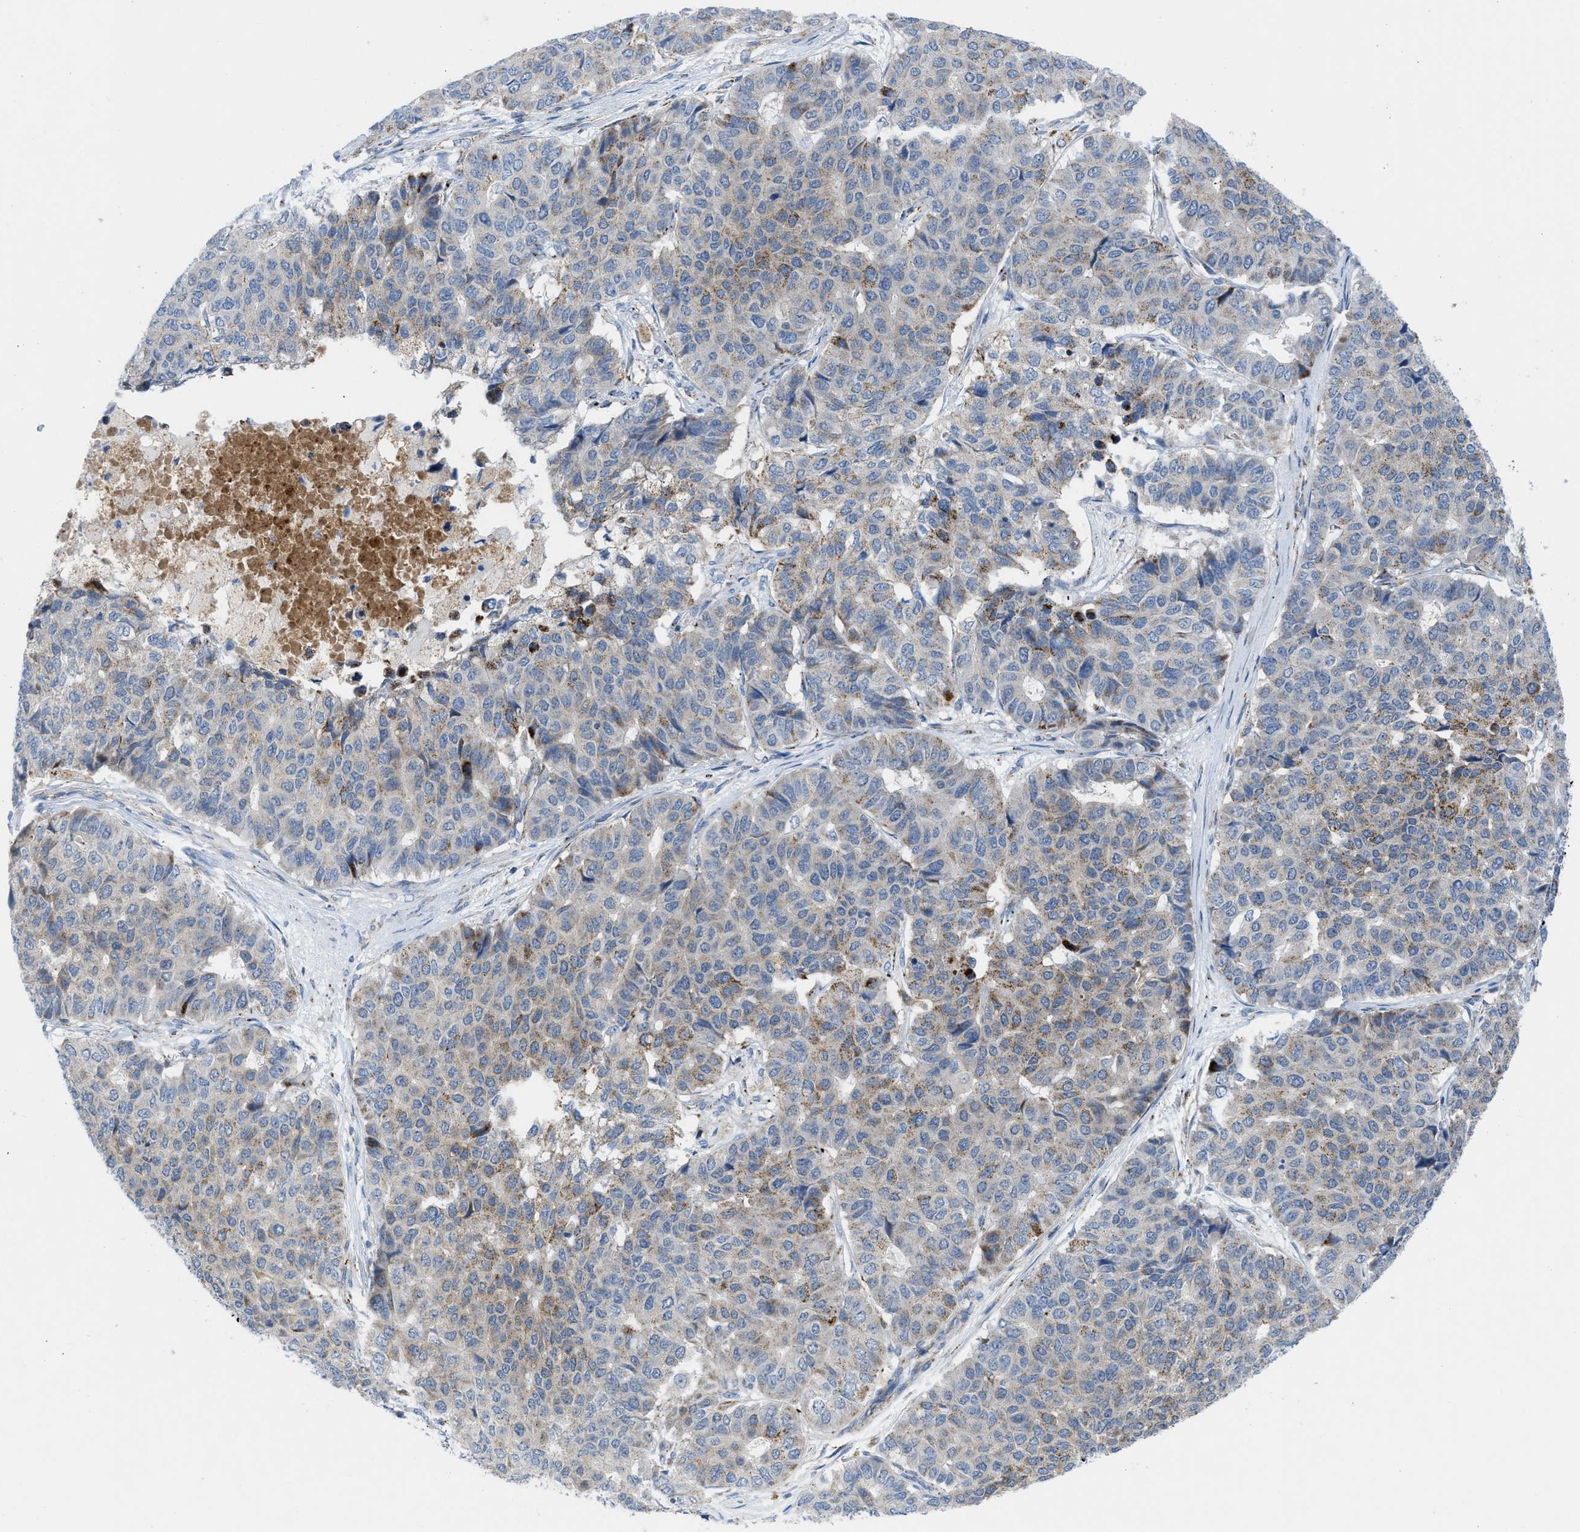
{"staining": {"intensity": "moderate", "quantity": "25%-75%", "location": "cytoplasmic/membranous"}, "tissue": "pancreatic cancer", "cell_type": "Tumor cells", "image_type": "cancer", "snomed": [{"axis": "morphology", "description": "Adenocarcinoma, NOS"}, {"axis": "topography", "description": "Pancreas"}], "caption": "The image reveals a brown stain indicating the presence of a protein in the cytoplasmic/membranous of tumor cells in pancreatic adenocarcinoma. (Stains: DAB in brown, nuclei in blue, Microscopy: brightfield microscopy at high magnification).", "gene": "RBBP9", "patient": {"sex": "male", "age": 50}}